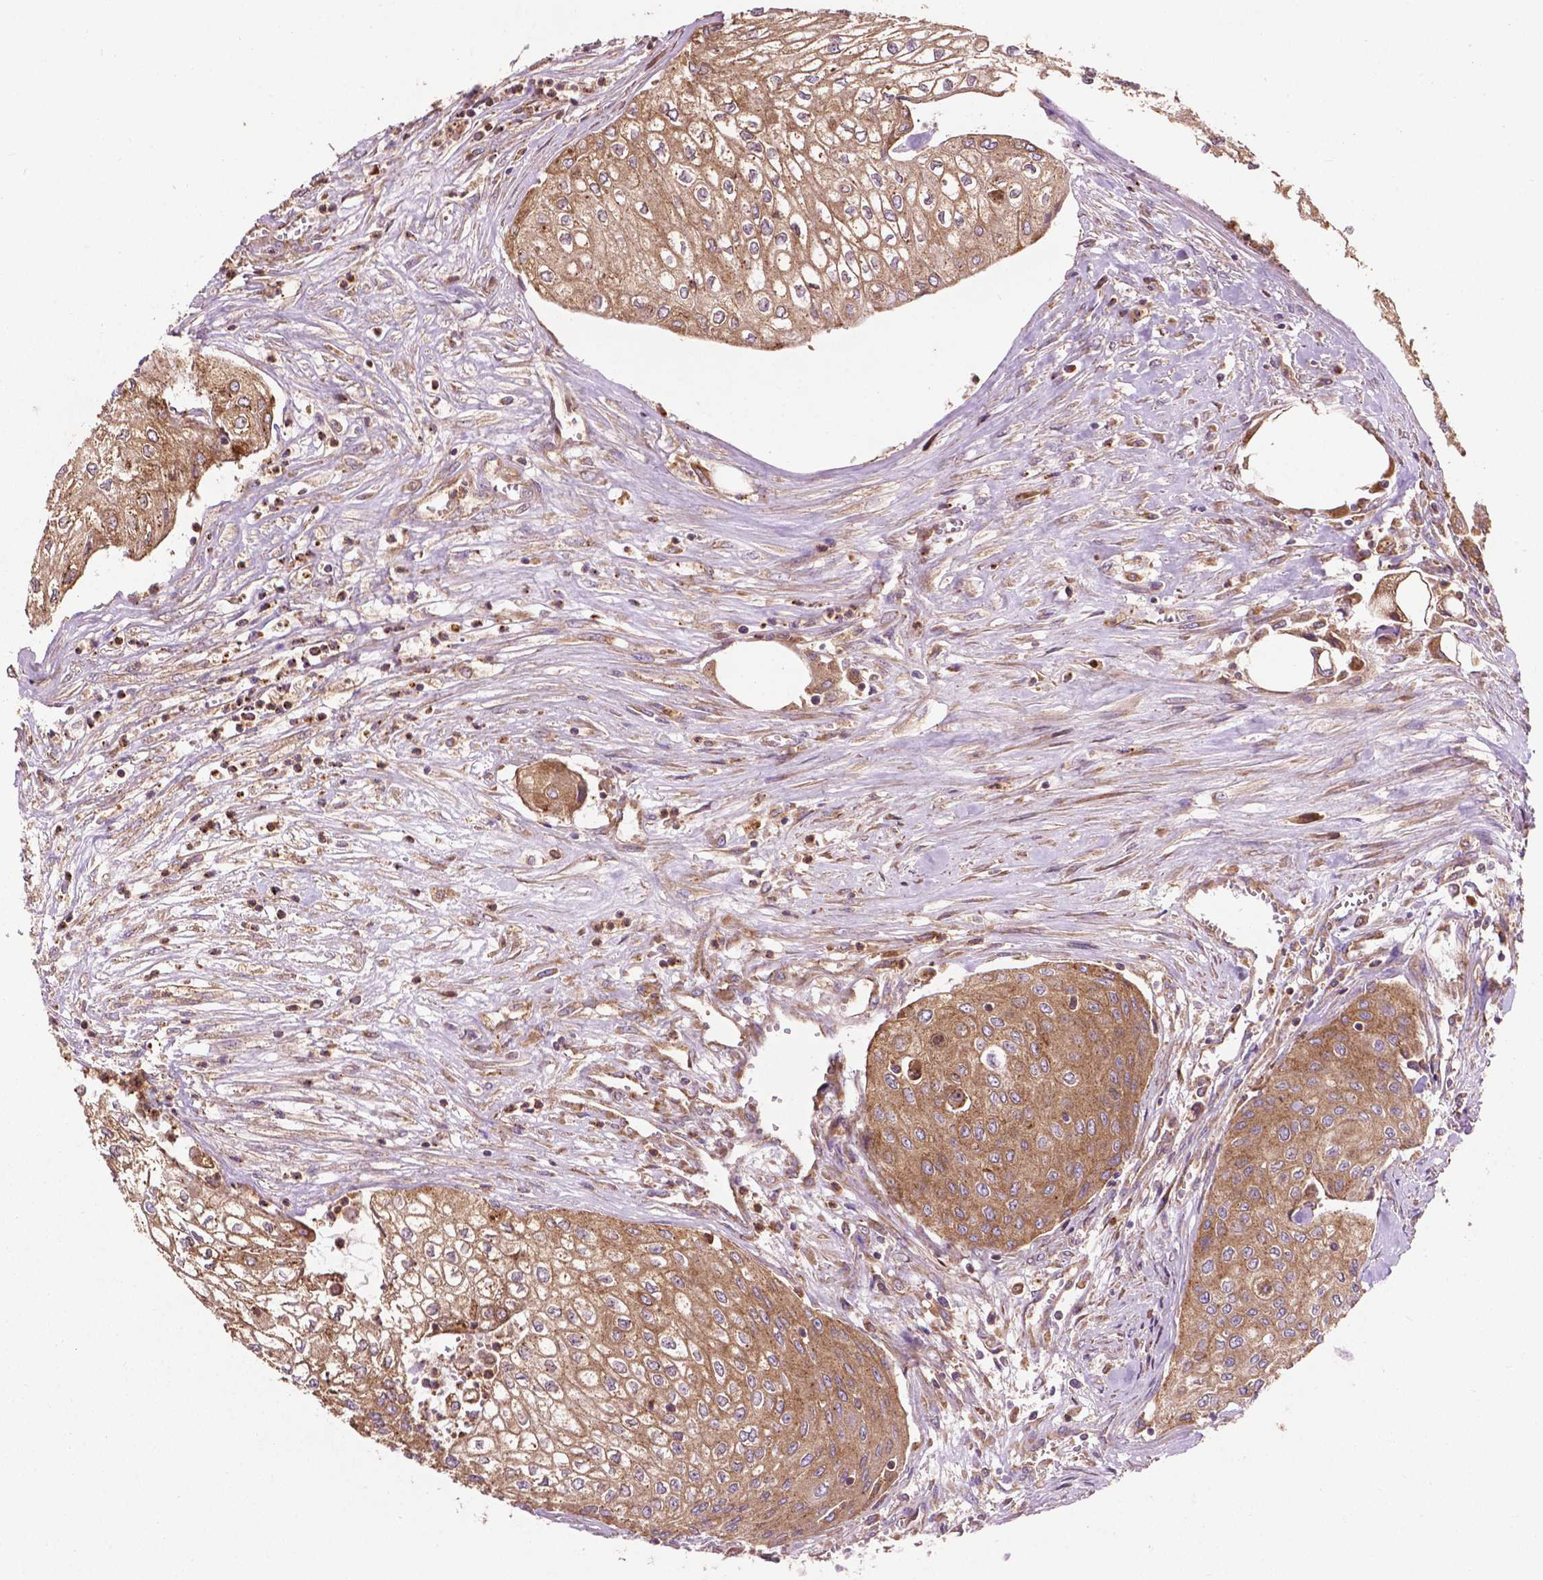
{"staining": {"intensity": "moderate", "quantity": ">75%", "location": "cytoplasmic/membranous"}, "tissue": "urothelial cancer", "cell_type": "Tumor cells", "image_type": "cancer", "snomed": [{"axis": "morphology", "description": "Urothelial carcinoma, High grade"}, {"axis": "topography", "description": "Urinary bladder"}], "caption": "Immunohistochemistry (IHC) (DAB (3,3'-diaminobenzidine)) staining of urothelial cancer exhibits moderate cytoplasmic/membranous protein positivity in about >75% of tumor cells.", "gene": "CCDC71L", "patient": {"sex": "male", "age": 62}}